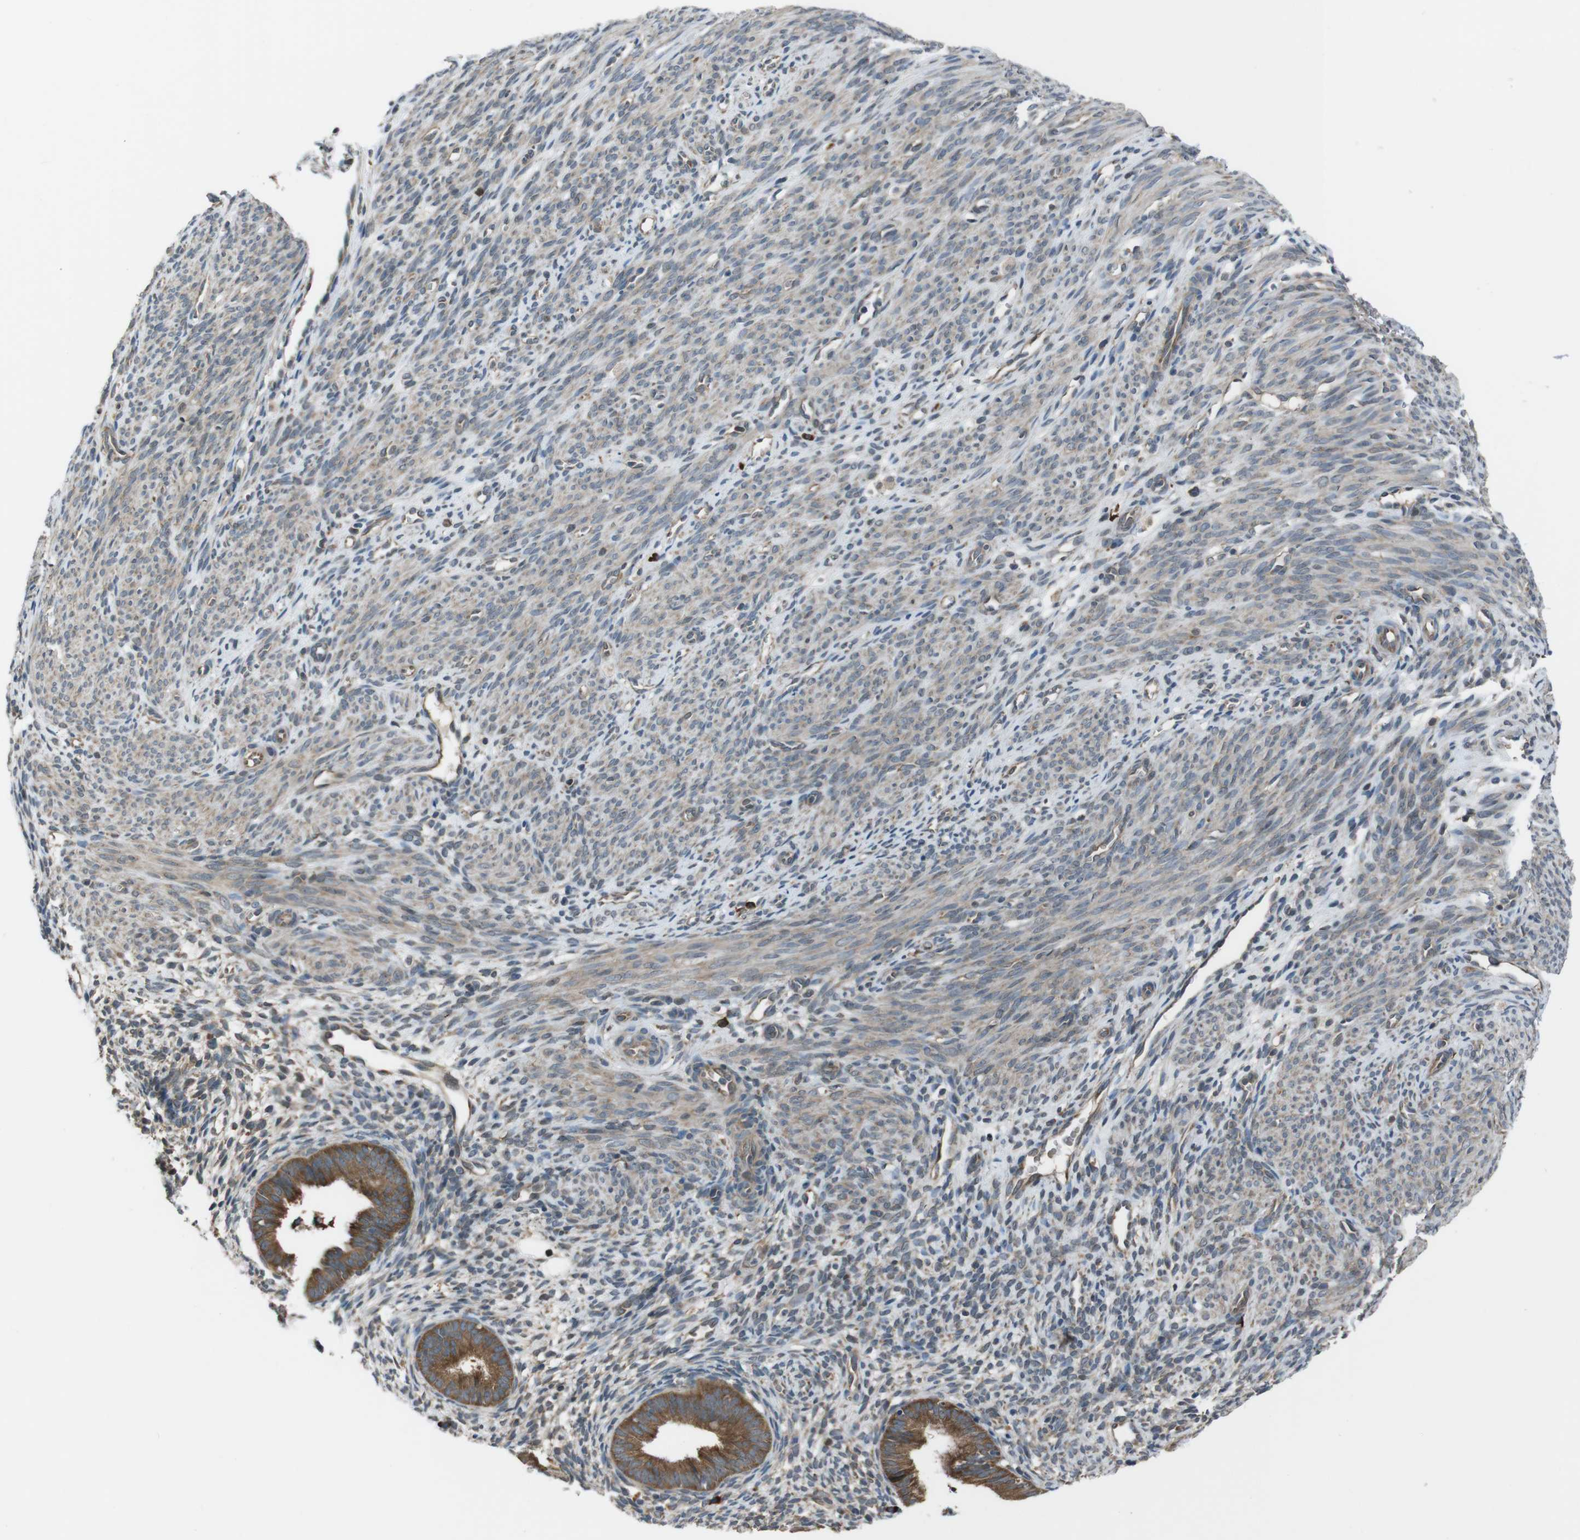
{"staining": {"intensity": "moderate", "quantity": "<25%", "location": "cytoplasmic/membranous"}, "tissue": "endometrium", "cell_type": "Cells in endometrial stroma", "image_type": "normal", "snomed": [{"axis": "morphology", "description": "Normal tissue, NOS"}, {"axis": "morphology", "description": "Adenocarcinoma, NOS"}, {"axis": "topography", "description": "Endometrium"}, {"axis": "topography", "description": "Ovary"}], "caption": "Immunohistochemistry image of normal endometrium stained for a protein (brown), which displays low levels of moderate cytoplasmic/membranous expression in approximately <25% of cells in endometrial stroma.", "gene": "SSR3", "patient": {"sex": "female", "age": 68}}